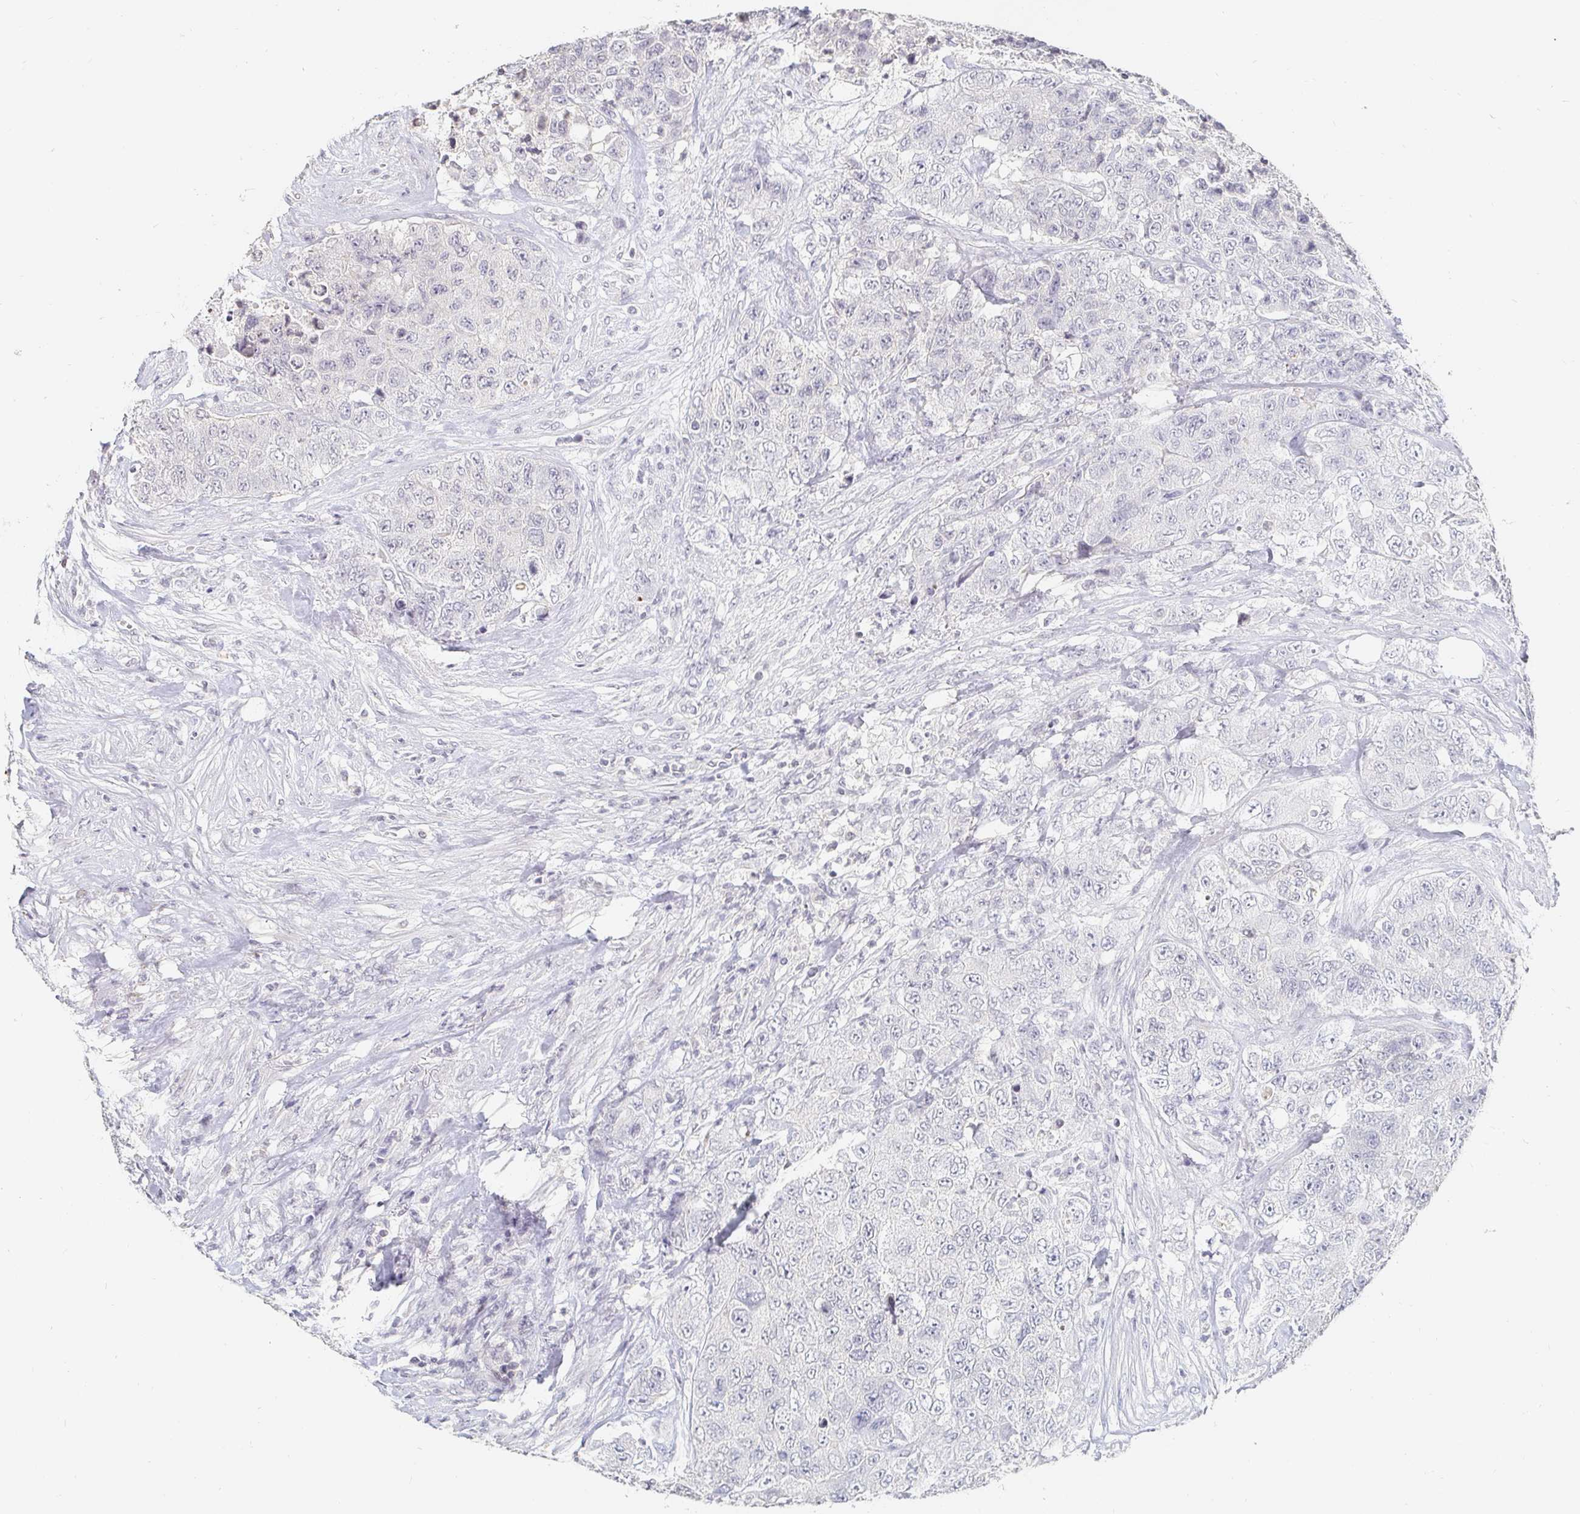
{"staining": {"intensity": "negative", "quantity": "none", "location": "none"}, "tissue": "urothelial cancer", "cell_type": "Tumor cells", "image_type": "cancer", "snomed": [{"axis": "morphology", "description": "Urothelial carcinoma, High grade"}, {"axis": "topography", "description": "Urinary bladder"}], "caption": "Human urothelial cancer stained for a protein using immunohistochemistry (IHC) reveals no expression in tumor cells.", "gene": "NME9", "patient": {"sex": "female", "age": 78}}